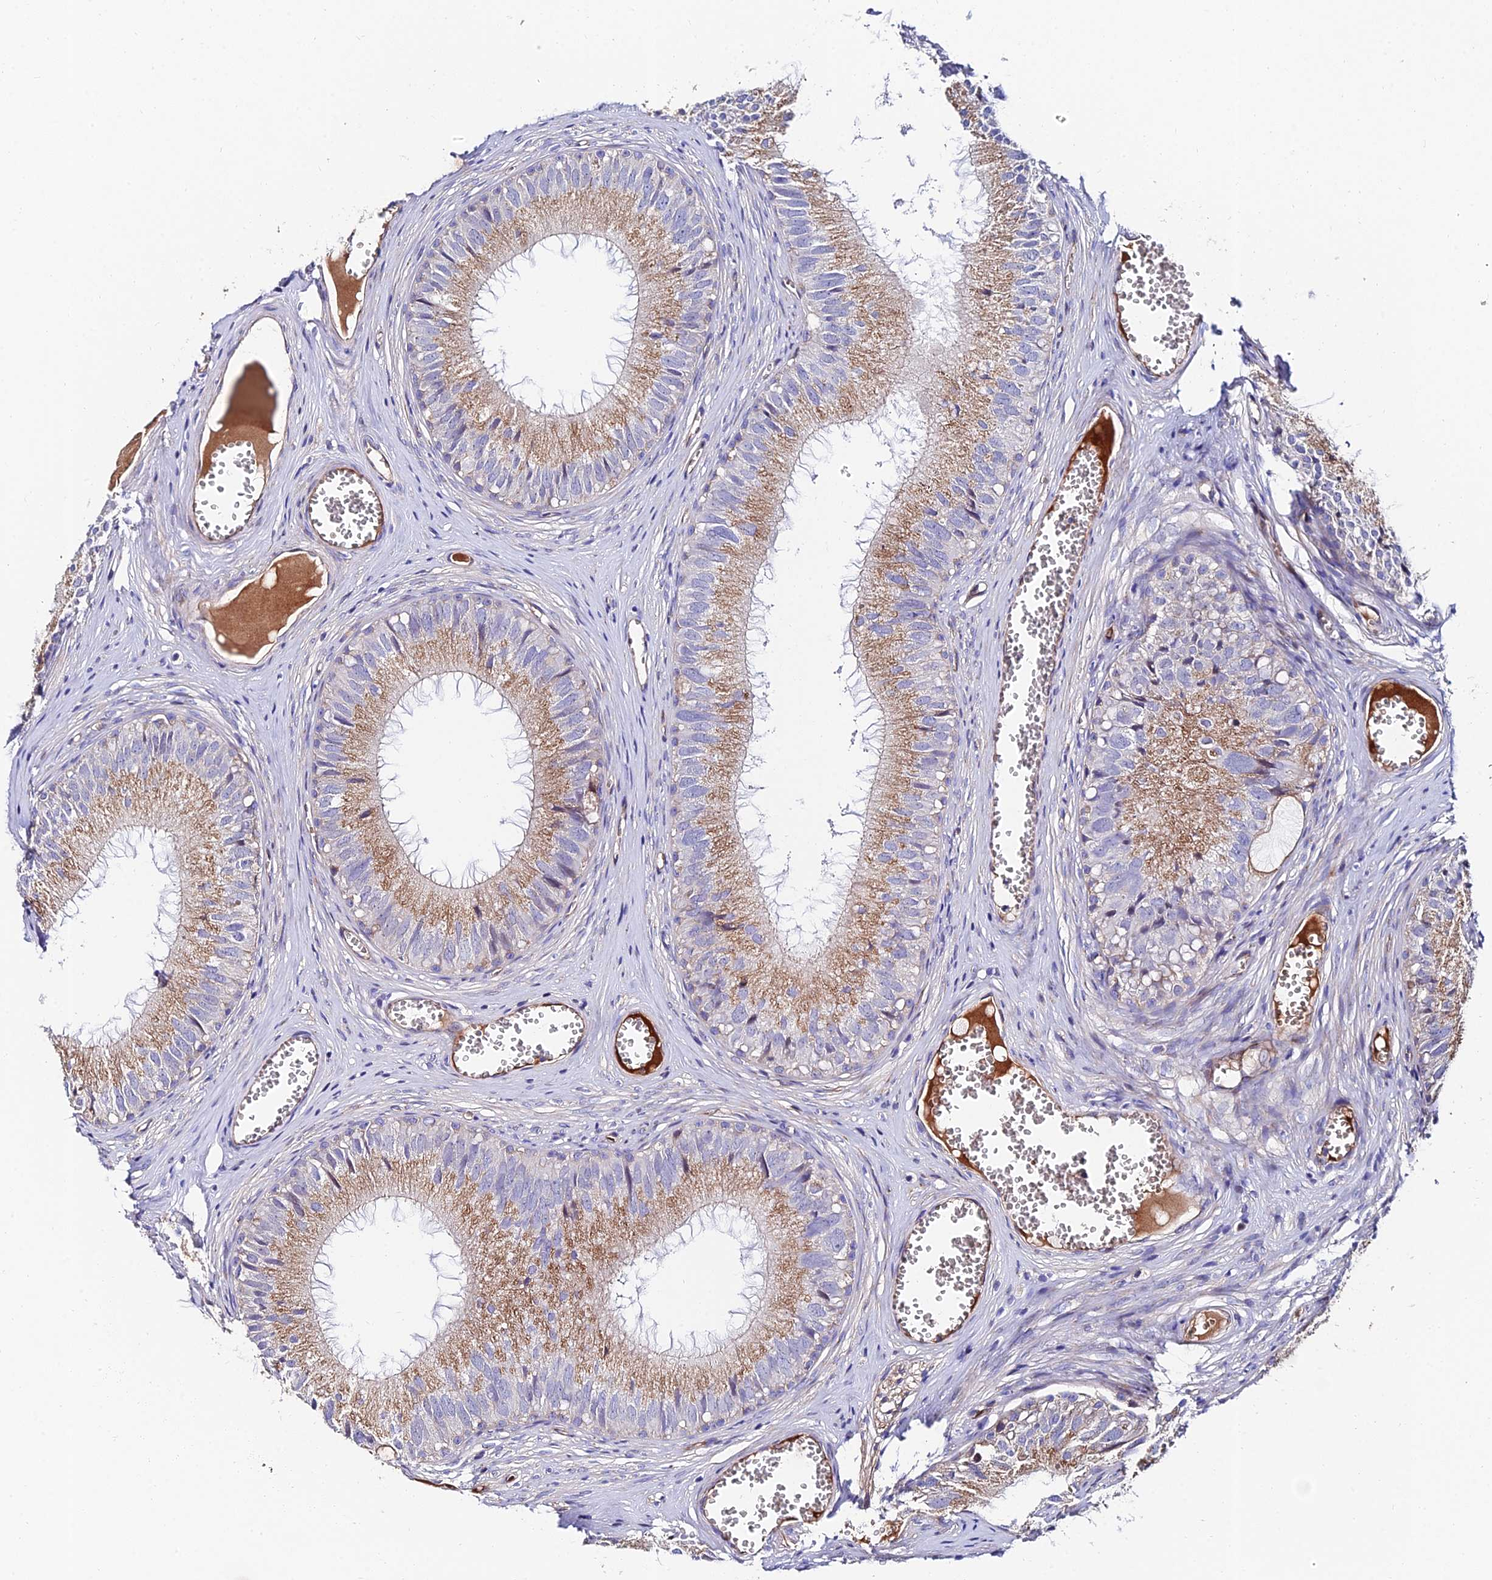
{"staining": {"intensity": "moderate", "quantity": ">75%", "location": "cytoplasmic/membranous"}, "tissue": "epididymis", "cell_type": "Glandular cells", "image_type": "normal", "snomed": [{"axis": "morphology", "description": "Normal tissue, NOS"}, {"axis": "topography", "description": "Epididymis"}], "caption": "Protein expression analysis of normal epididymis shows moderate cytoplasmic/membranous expression in approximately >75% of glandular cells. Immunohistochemistry (ihc) stains the protein of interest in brown and the nuclei are stained blue.", "gene": "ADGRF3", "patient": {"sex": "male", "age": 36}}